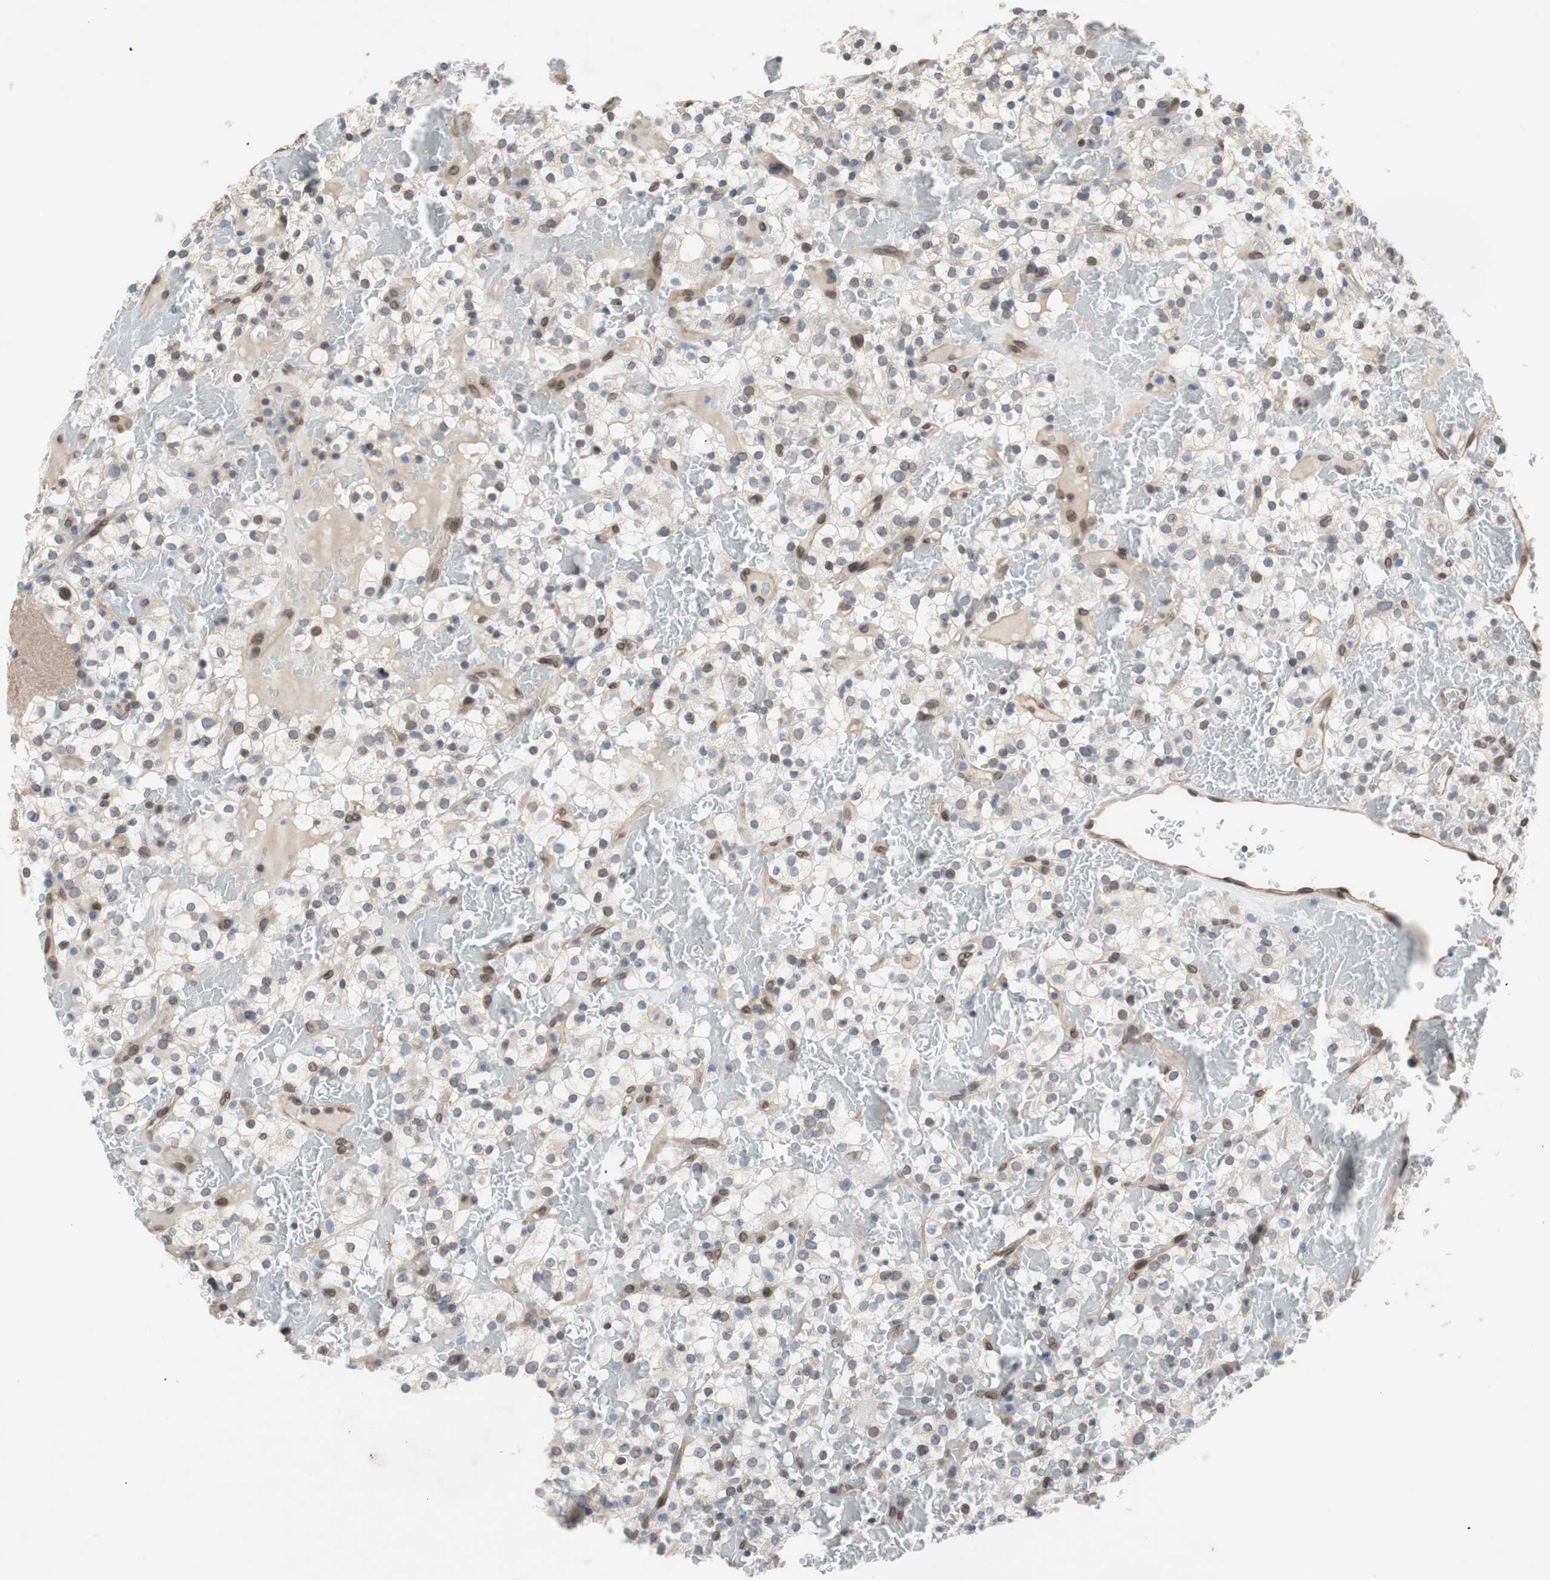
{"staining": {"intensity": "negative", "quantity": "none", "location": "none"}, "tissue": "renal cancer", "cell_type": "Tumor cells", "image_type": "cancer", "snomed": [{"axis": "morphology", "description": "Normal tissue, NOS"}, {"axis": "morphology", "description": "Adenocarcinoma, NOS"}, {"axis": "topography", "description": "Kidney"}], "caption": "Human renal cancer stained for a protein using immunohistochemistry (IHC) shows no expression in tumor cells.", "gene": "ARNT2", "patient": {"sex": "female", "age": 72}}